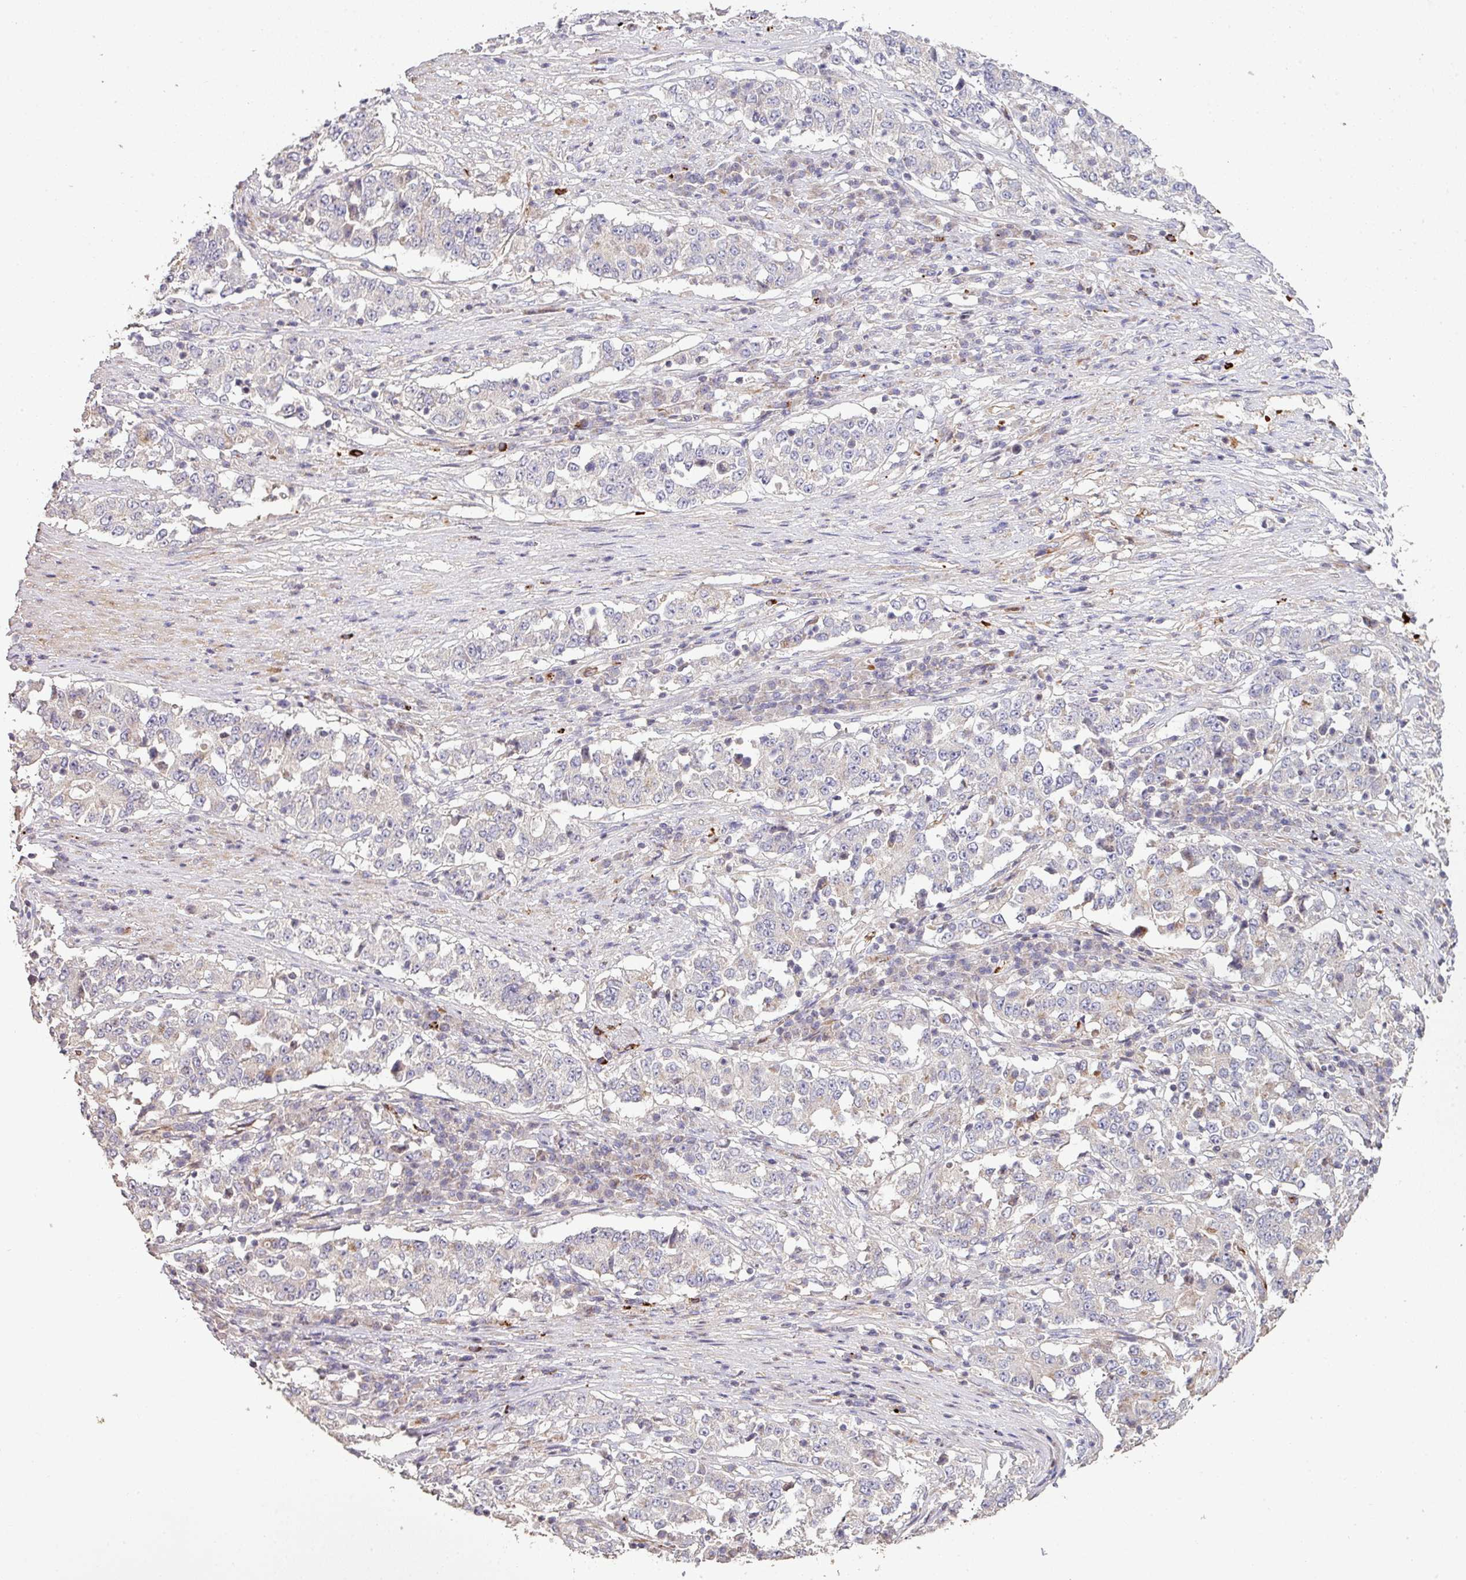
{"staining": {"intensity": "negative", "quantity": "none", "location": "none"}, "tissue": "stomach cancer", "cell_type": "Tumor cells", "image_type": "cancer", "snomed": [{"axis": "morphology", "description": "Adenocarcinoma, NOS"}, {"axis": "topography", "description": "Stomach"}], "caption": "This is an immunohistochemistry (IHC) histopathology image of human stomach cancer. There is no expression in tumor cells.", "gene": "RPL23A", "patient": {"sex": "male", "age": 59}}